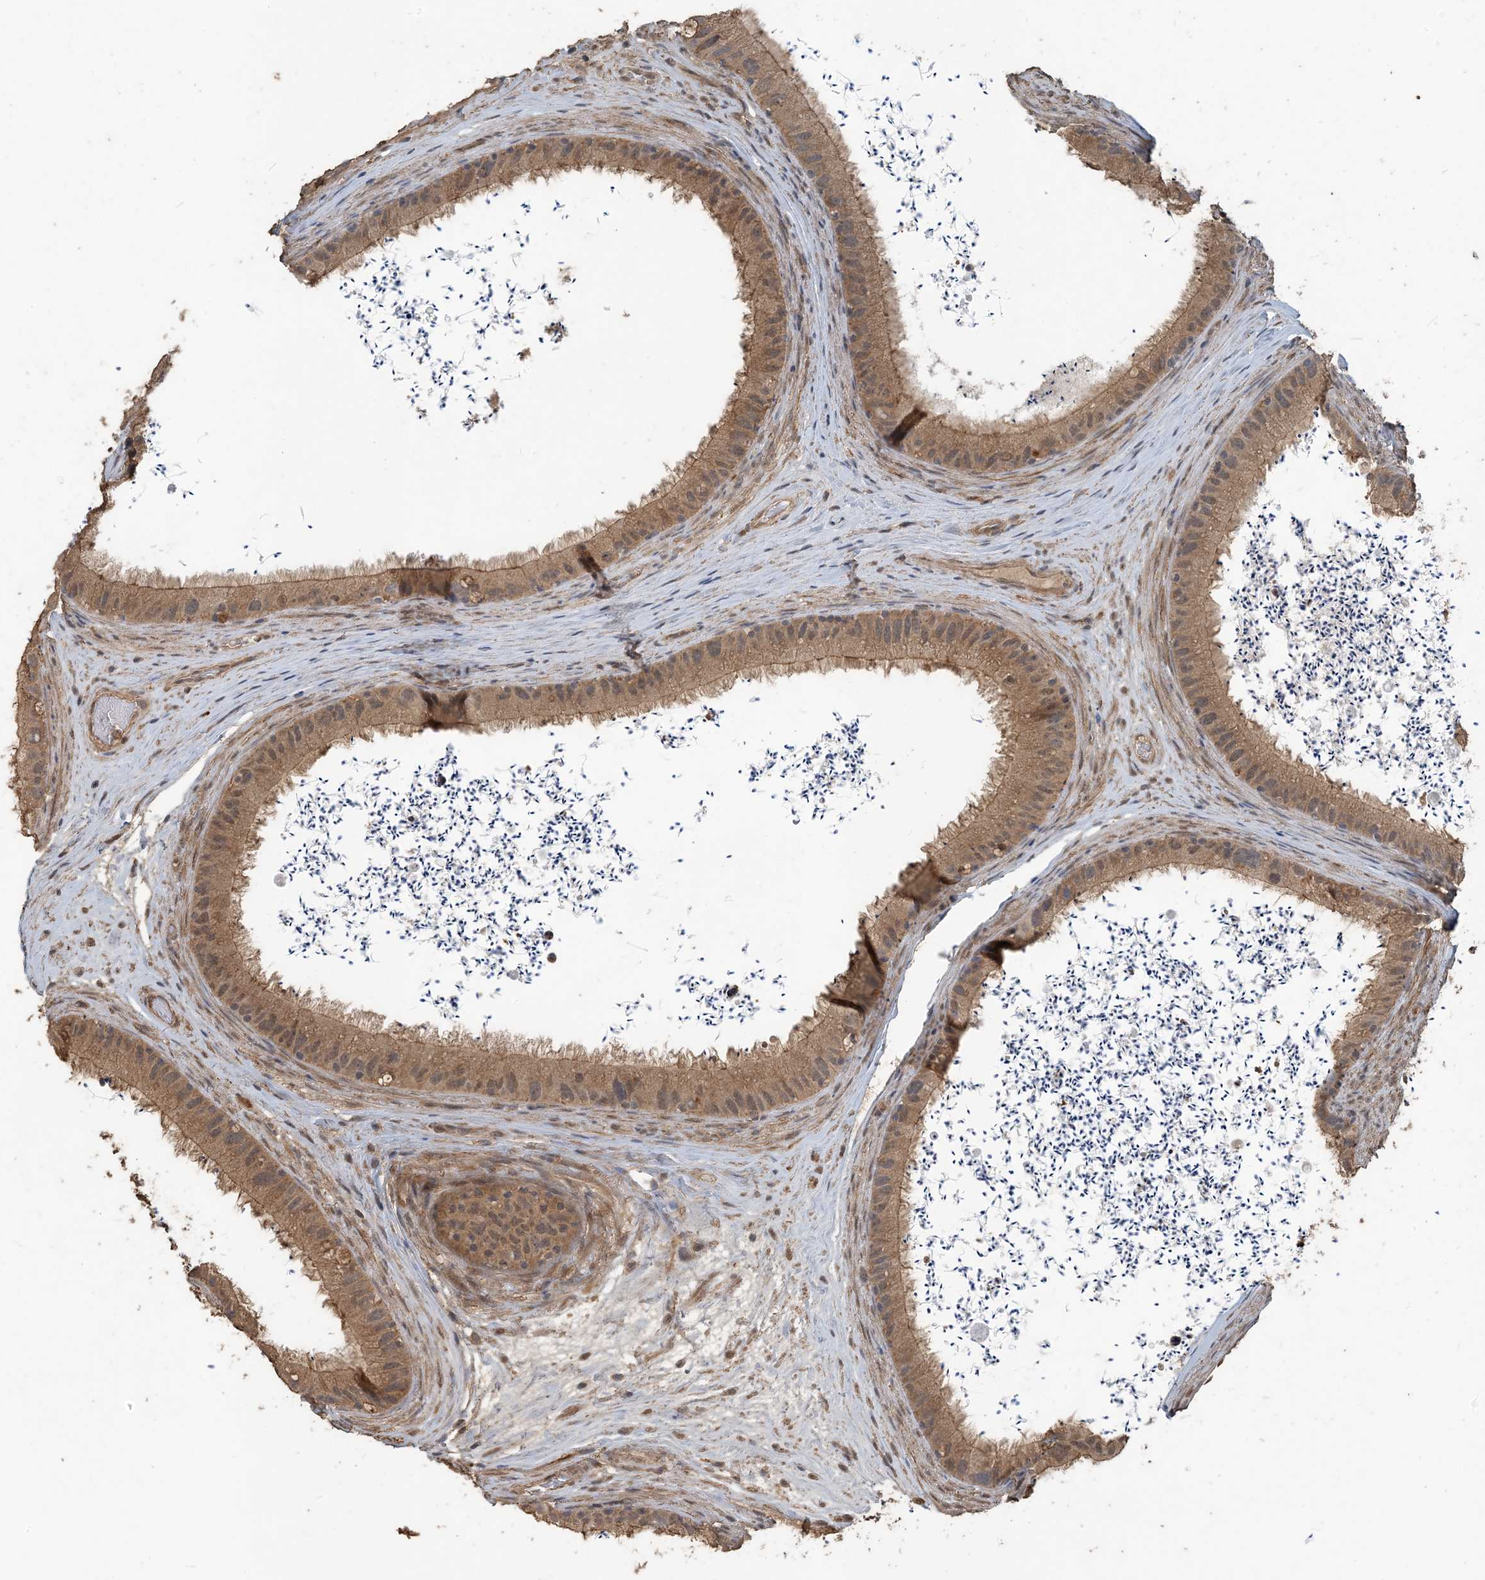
{"staining": {"intensity": "moderate", "quantity": ">75%", "location": "cytoplasmic/membranous,nuclear"}, "tissue": "epididymis", "cell_type": "Glandular cells", "image_type": "normal", "snomed": [{"axis": "morphology", "description": "Normal tissue, NOS"}, {"axis": "topography", "description": "Epididymis, spermatic cord, NOS"}], "caption": "The histopathology image reveals immunohistochemical staining of unremarkable epididymis. There is moderate cytoplasmic/membranous,nuclear positivity is appreciated in about >75% of glandular cells. Nuclei are stained in blue.", "gene": "ZC3H12A", "patient": {"sex": "male", "age": 50}}